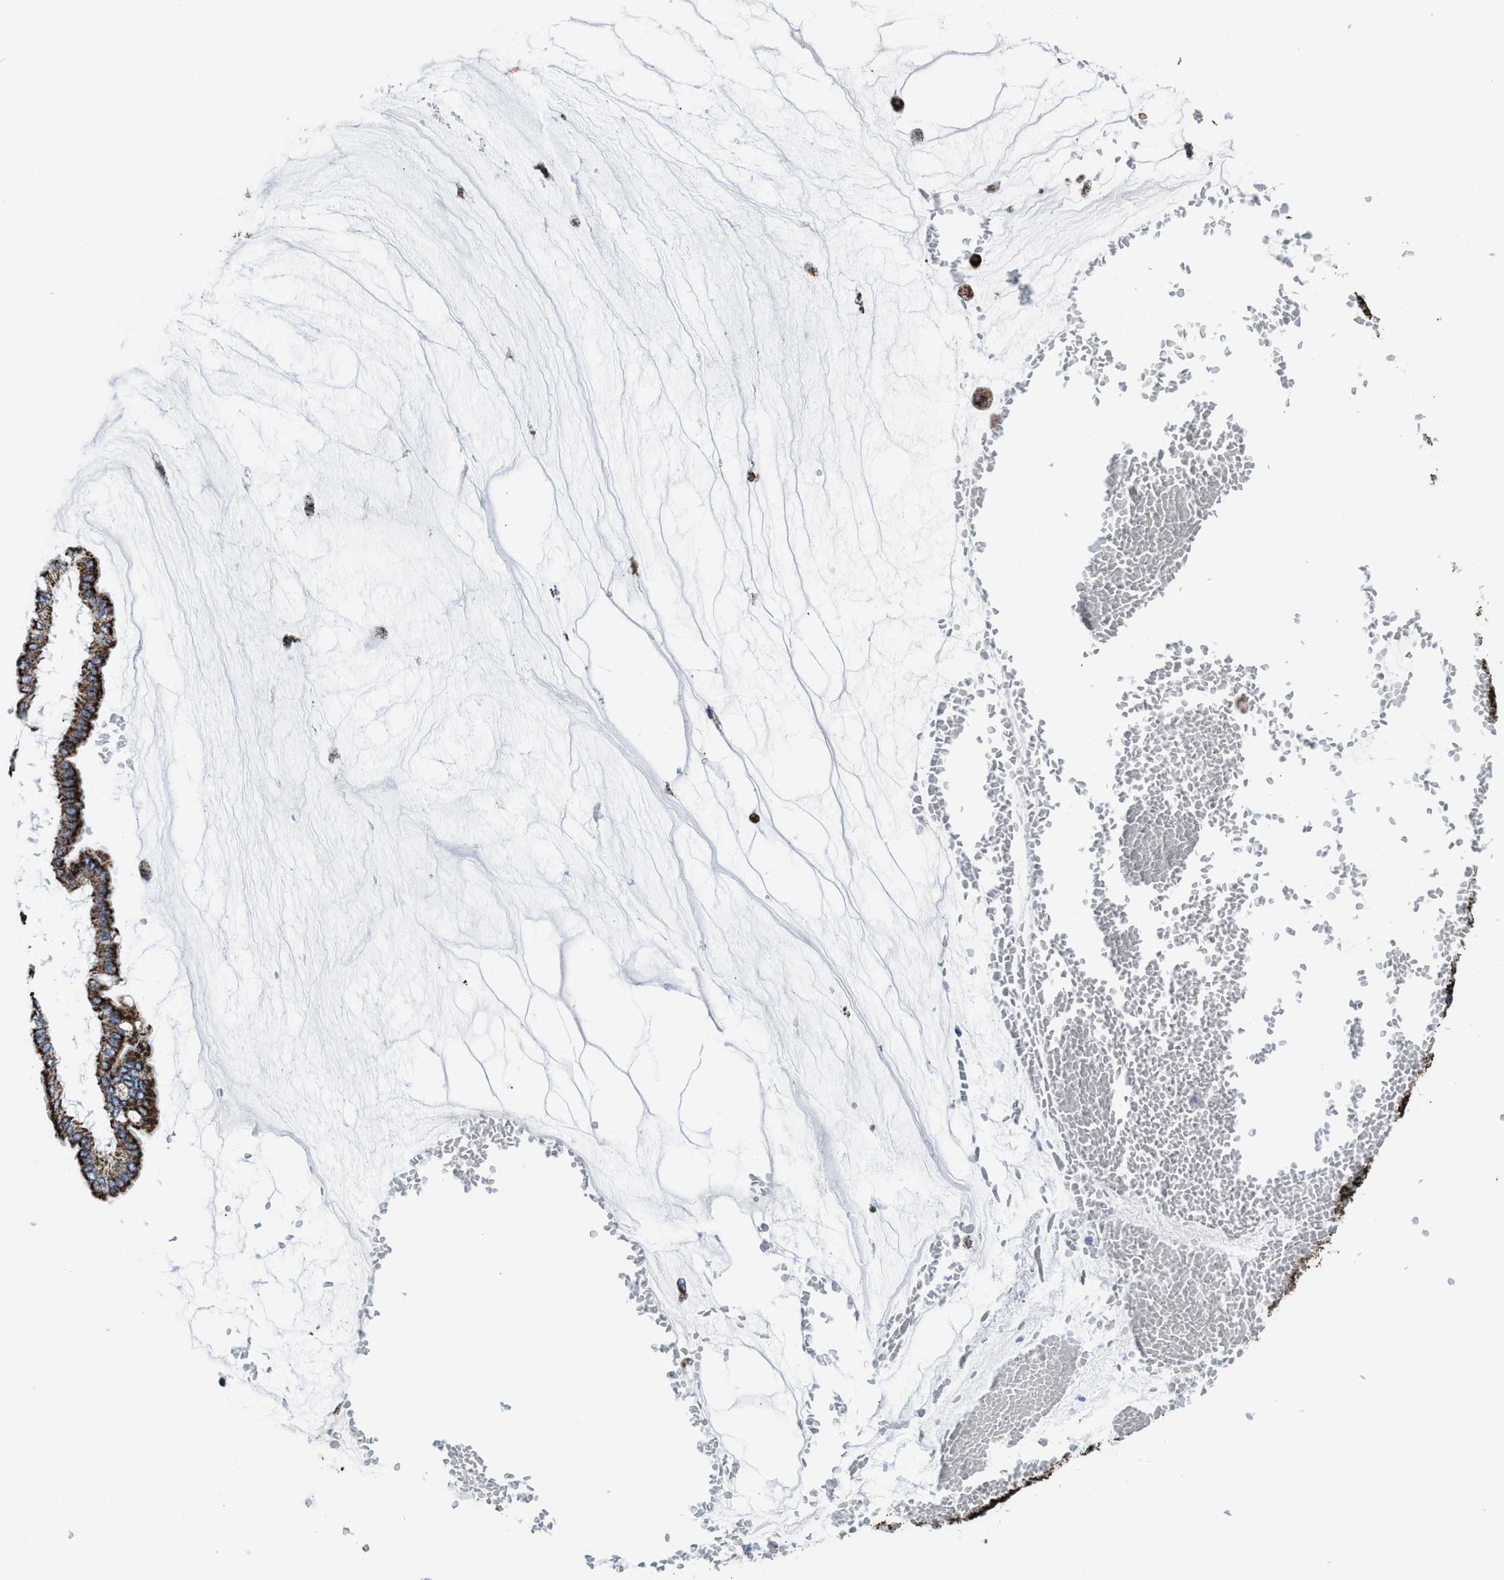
{"staining": {"intensity": "strong", "quantity": ">75%", "location": "cytoplasmic/membranous"}, "tissue": "ovarian cancer", "cell_type": "Tumor cells", "image_type": "cancer", "snomed": [{"axis": "morphology", "description": "Cystadenocarcinoma, mucinous, NOS"}, {"axis": "topography", "description": "Ovary"}], "caption": "Ovarian cancer (mucinous cystadenocarcinoma) stained with a protein marker shows strong staining in tumor cells.", "gene": "ECHS1", "patient": {"sex": "female", "age": 73}}